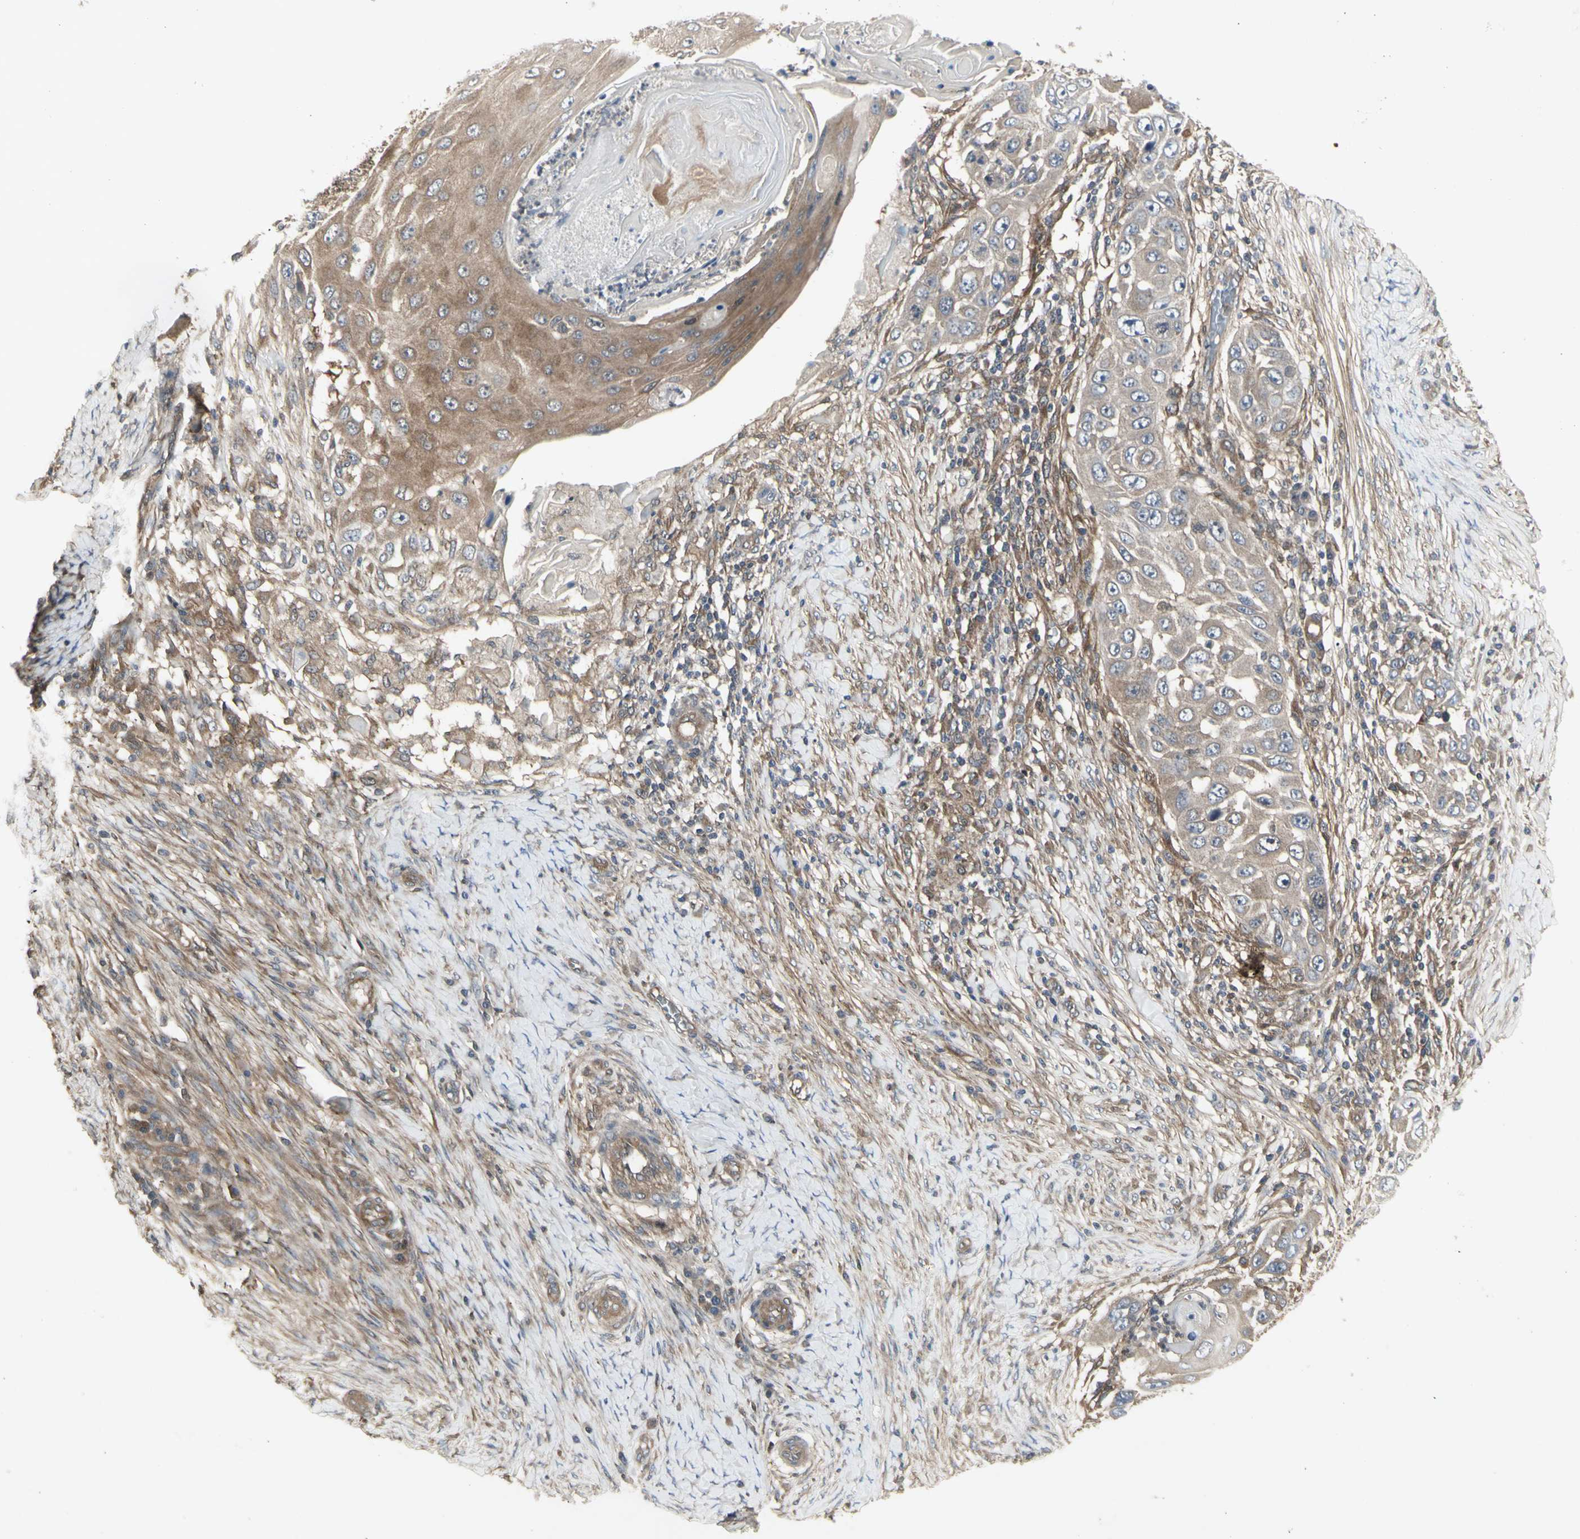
{"staining": {"intensity": "moderate", "quantity": ">75%", "location": "cytoplasmic/membranous"}, "tissue": "skin cancer", "cell_type": "Tumor cells", "image_type": "cancer", "snomed": [{"axis": "morphology", "description": "Squamous cell carcinoma, NOS"}, {"axis": "topography", "description": "Skin"}], "caption": "A micrograph of human squamous cell carcinoma (skin) stained for a protein exhibits moderate cytoplasmic/membranous brown staining in tumor cells. (DAB IHC, brown staining for protein, blue staining for nuclei).", "gene": "CHURC1-FNTB", "patient": {"sex": "female", "age": 44}}